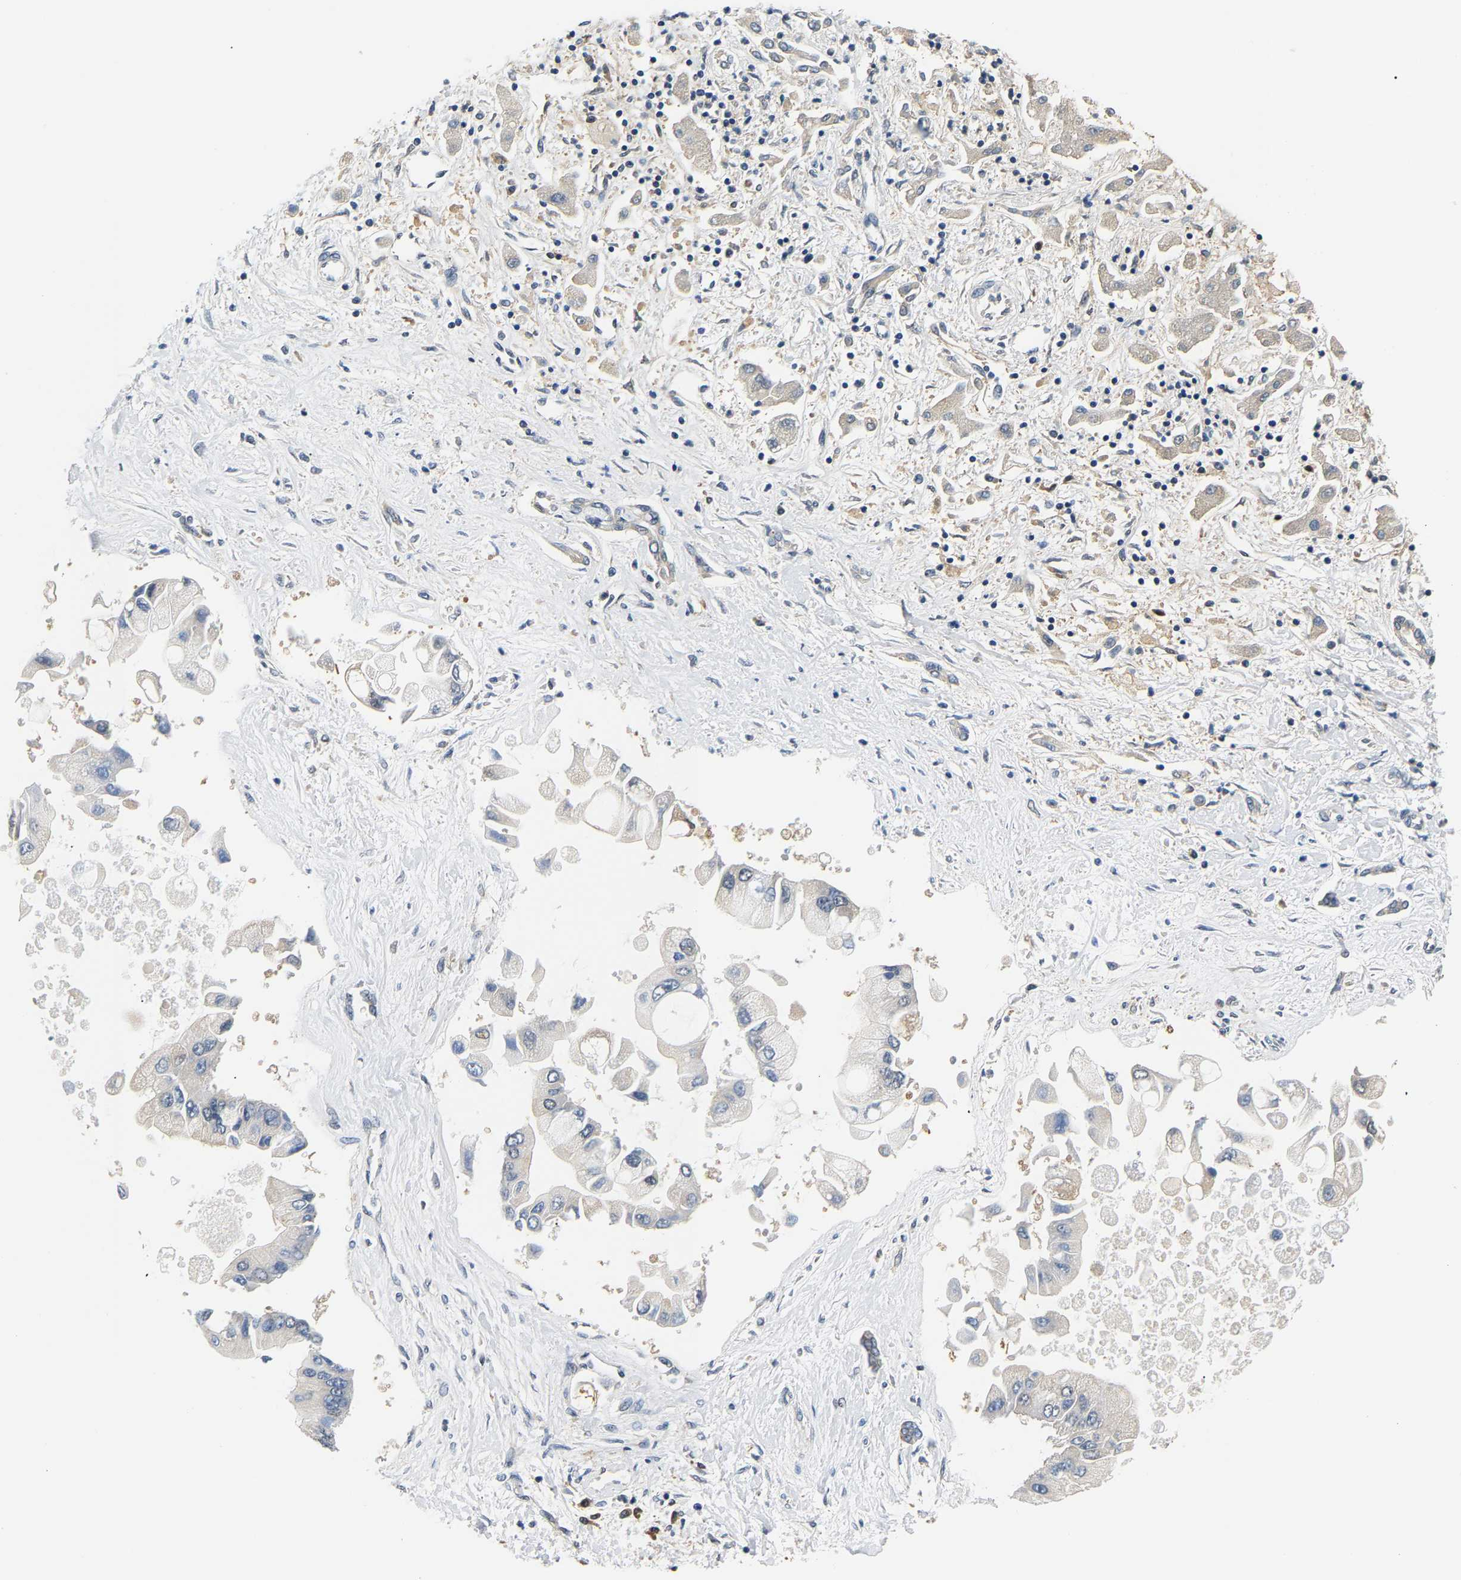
{"staining": {"intensity": "negative", "quantity": "none", "location": "none"}, "tissue": "liver cancer", "cell_type": "Tumor cells", "image_type": "cancer", "snomed": [{"axis": "morphology", "description": "Cholangiocarcinoma"}, {"axis": "topography", "description": "Liver"}], "caption": "Protein analysis of liver cancer (cholangiocarcinoma) reveals no significant staining in tumor cells. (Brightfield microscopy of DAB IHC at high magnification).", "gene": "ARHGEF12", "patient": {"sex": "male", "age": 50}}